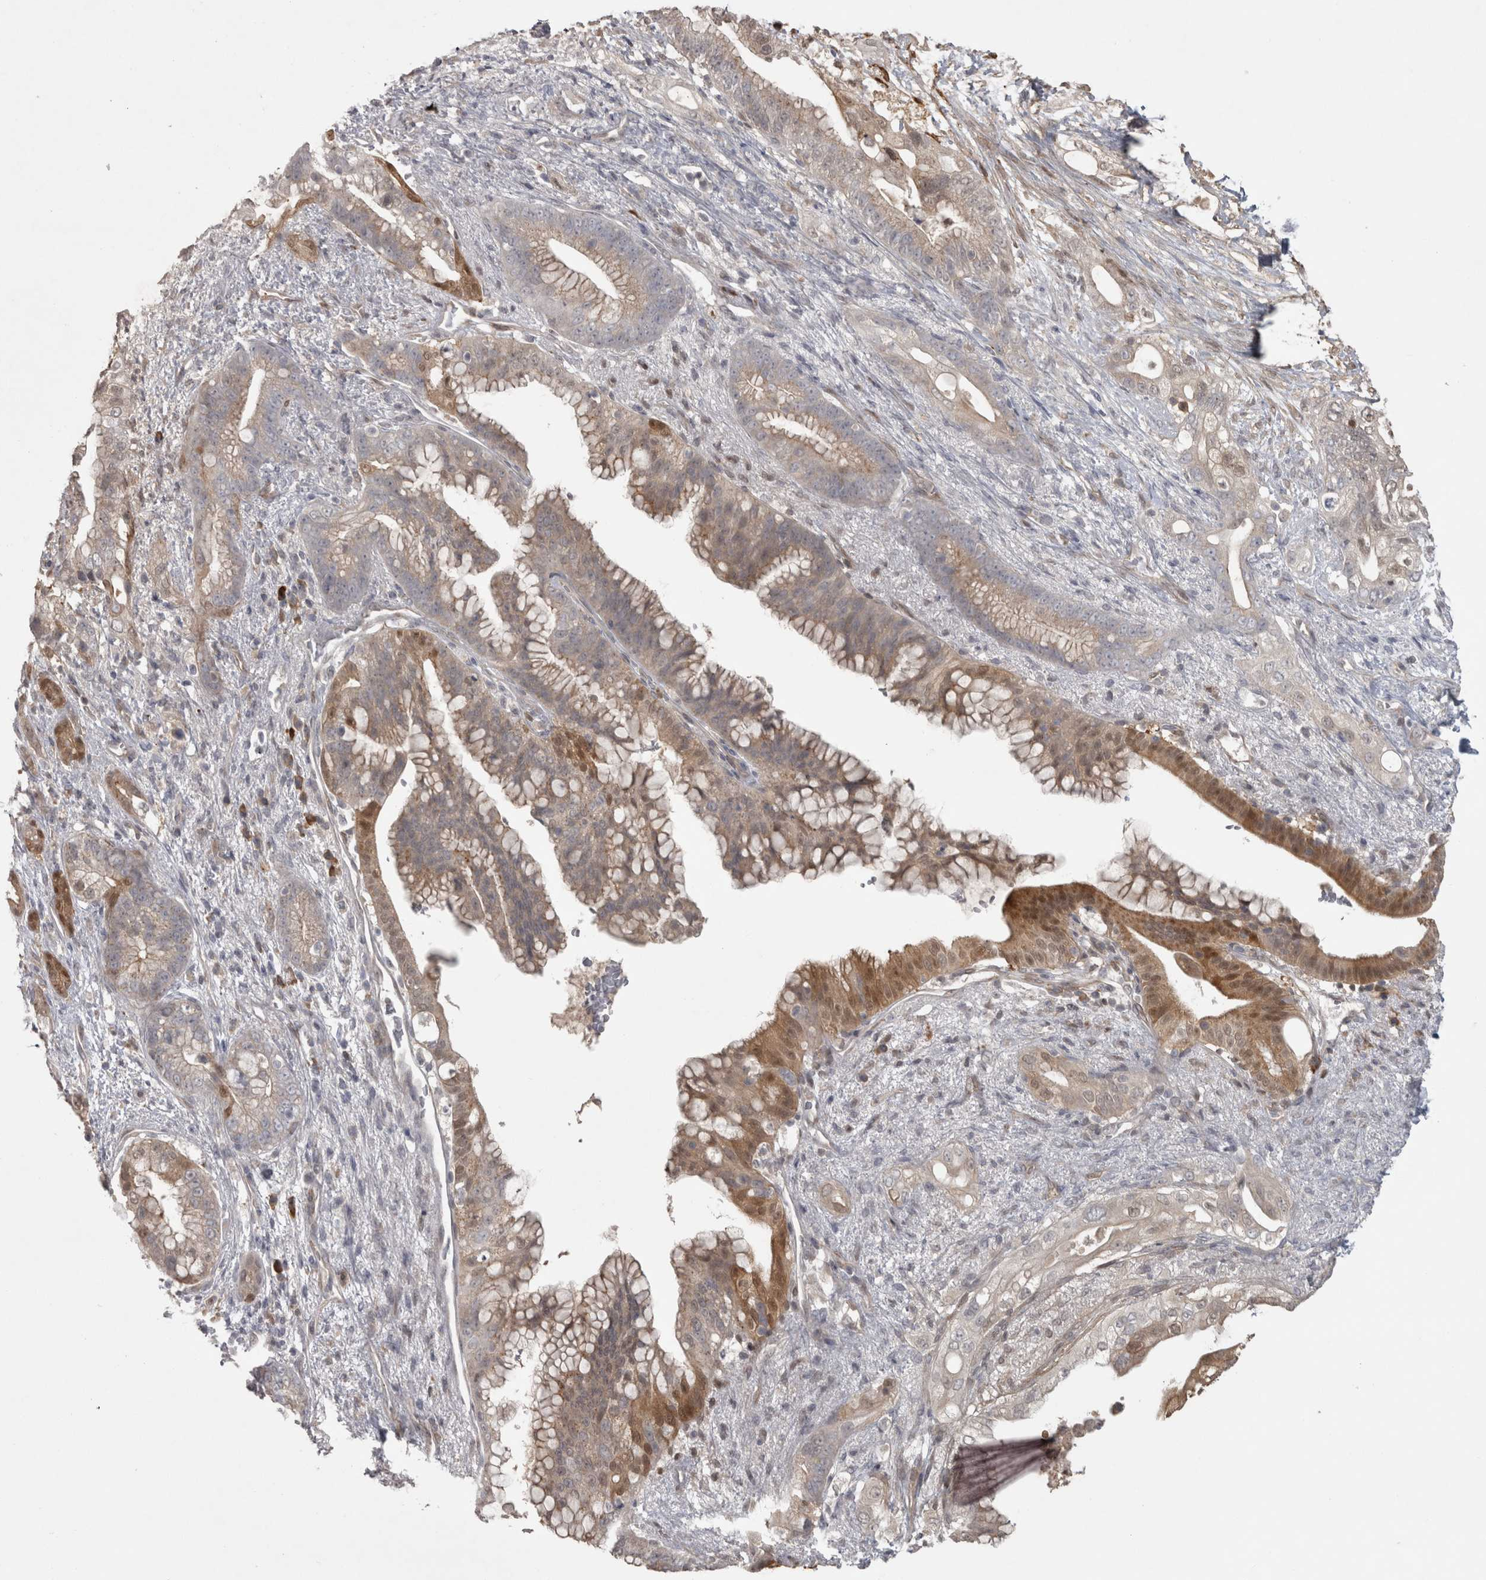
{"staining": {"intensity": "moderate", "quantity": "<25%", "location": "cytoplasmic/membranous"}, "tissue": "pancreatic cancer", "cell_type": "Tumor cells", "image_type": "cancer", "snomed": [{"axis": "morphology", "description": "Adenocarcinoma, NOS"}, {"axis": "topography", "description": "Pancreas"}], "caption": "An IHC micrograph of neoplastic tissue is shown. Protein staining in brown shows moderate cytoplasmic/membranous positivity in pancreatic cancer (adenocarcinoma) within tumor cells.", "gene": "SLCO5A1", "patient": {"sex": "male", "age": 53}}